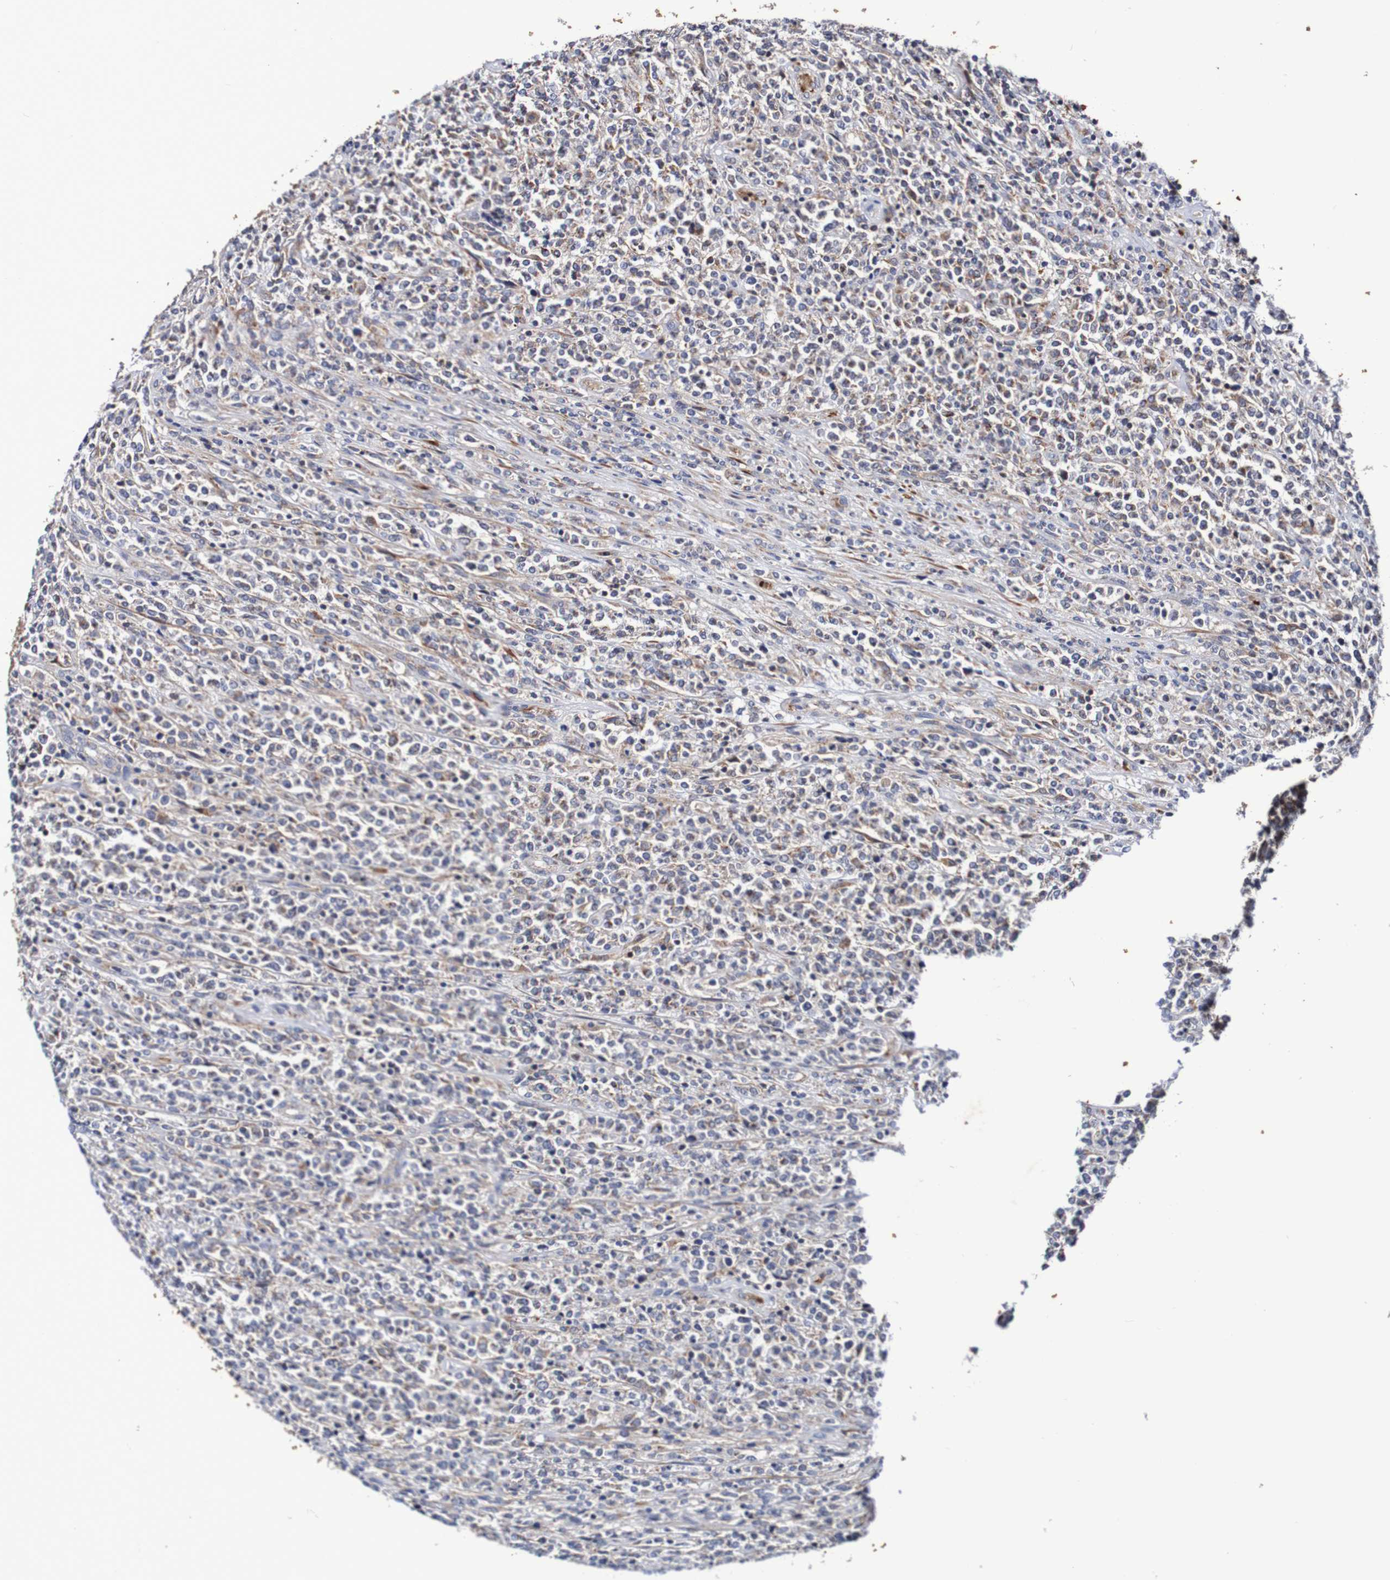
{"staining": {"intensity": "negative", "quantity": "none", "location": "none"}, "tissue": "lymphoma", "cell_type": "Tumor cells", "image_type": "cancer", "snomed": [{"axis": "morphology", "description": "Malignant lymphoma, non-Hodgkin's type, High grade"}, {"axis": "topography", "description": "Soft tissue"}], "caption": "High-grade malignant lymphoma, non-Hodgkin's type stained for a protein using immunohistochemistry (IHC) shows no staining tumor cells.", "gene": "WNT4", "patient": {"sex": "male", "age": 18}}